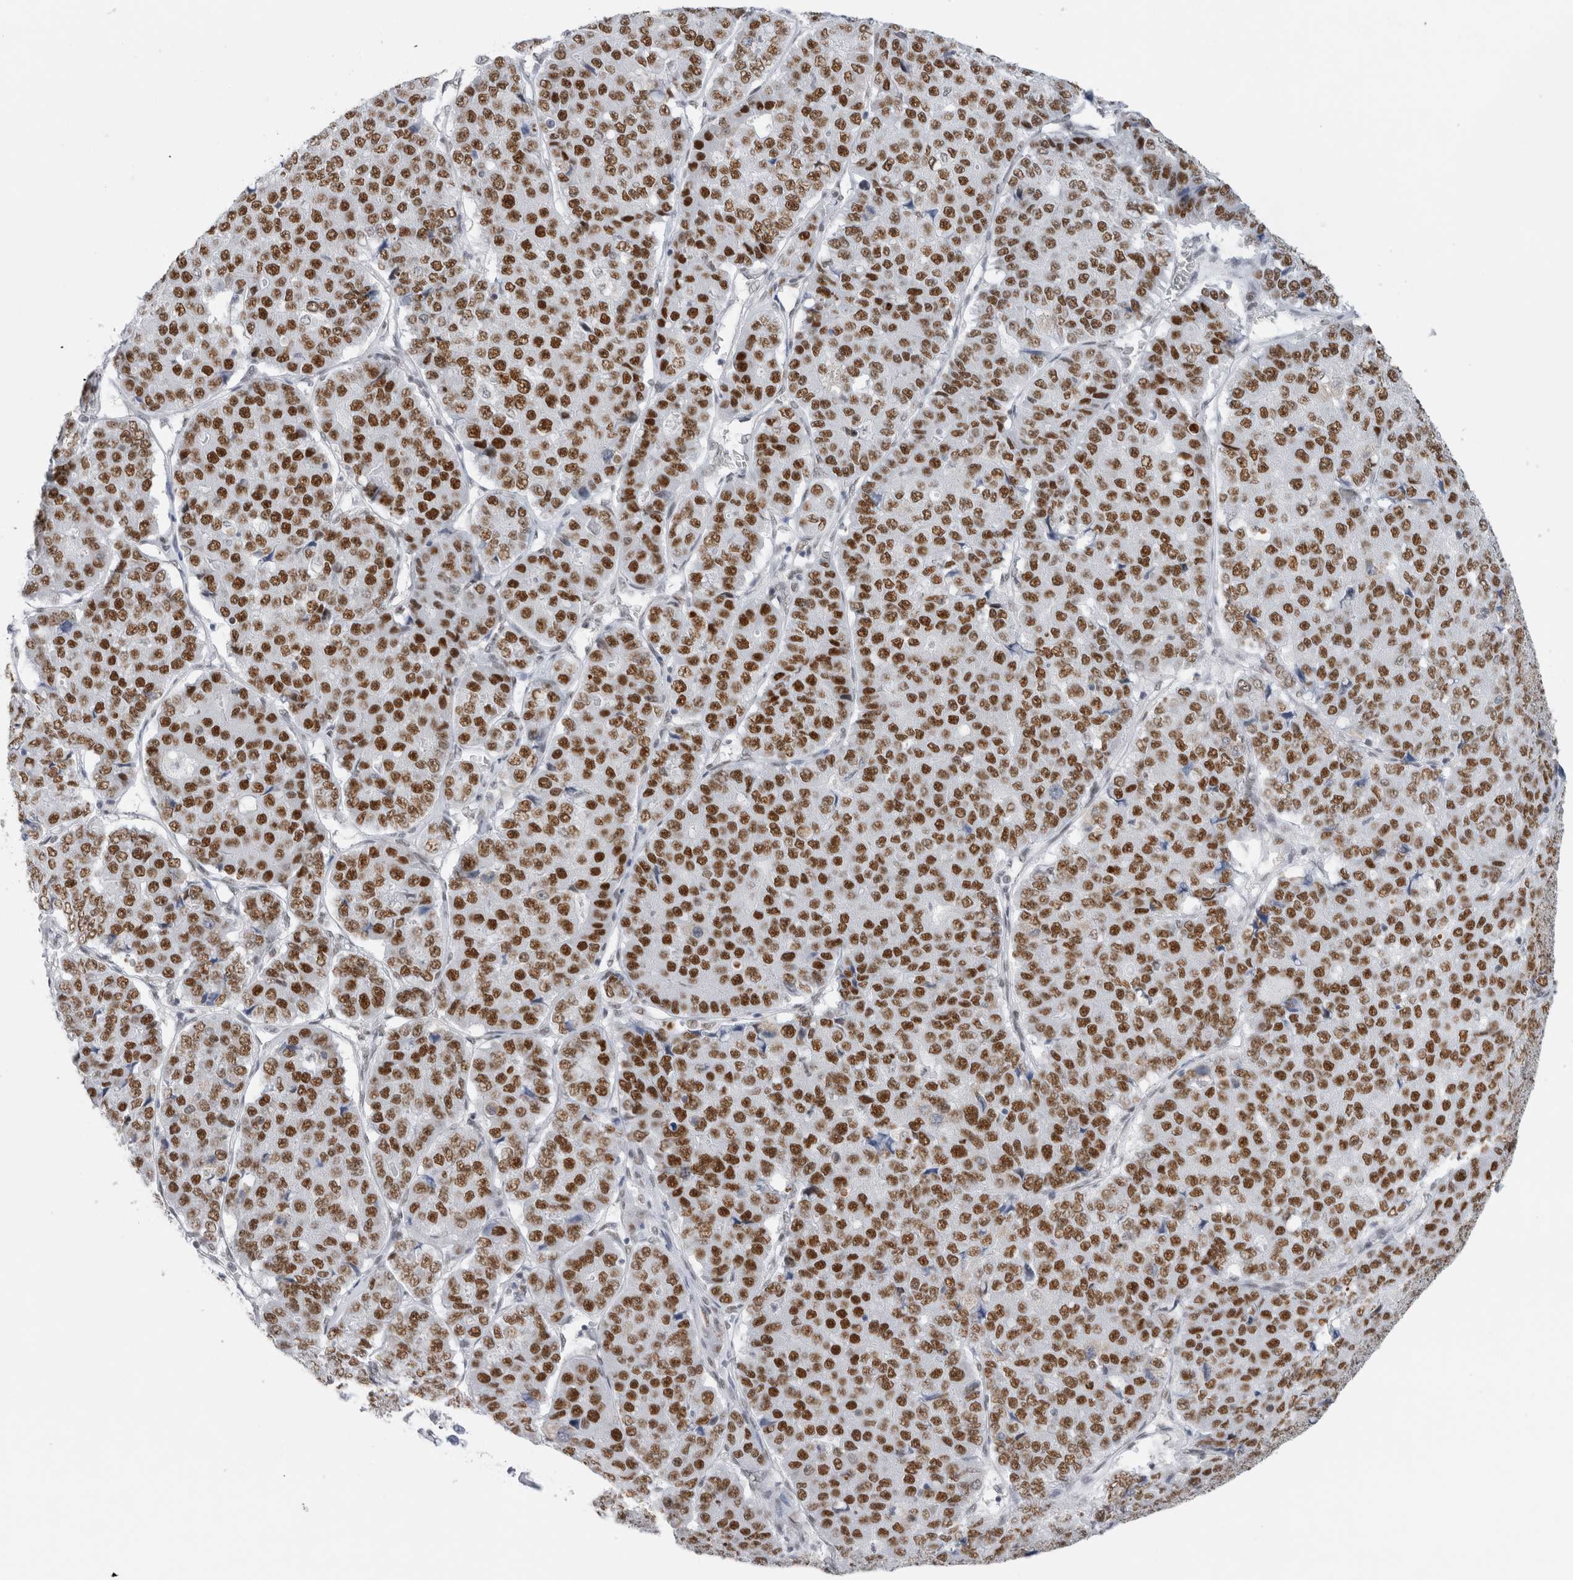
{"staining": {"intensity": "strong", "quantity": ">75%", "location": "nuclear"}, "tissue": "pancreatic cancer", "cell_type": "Tumor cells", "image_type": "cancer", "snomed": [{"axis": "morphology", "description": "Adenocarcinoma, NOS"}, {"axis": "topography", "description": "Pancreas"}], "caption": "Tumor cells exhibit high levels of strong nuclear positivity in approximately >75% of cells in human adenocarcinoma (pancreatic). The protein of interest is stained brown, and the nuclei are stained in blue (DAB IHC with brightfield microscopy, high magnification).", "gene": "COPS7A", "patient": {"sex": "male", "age": 50}}